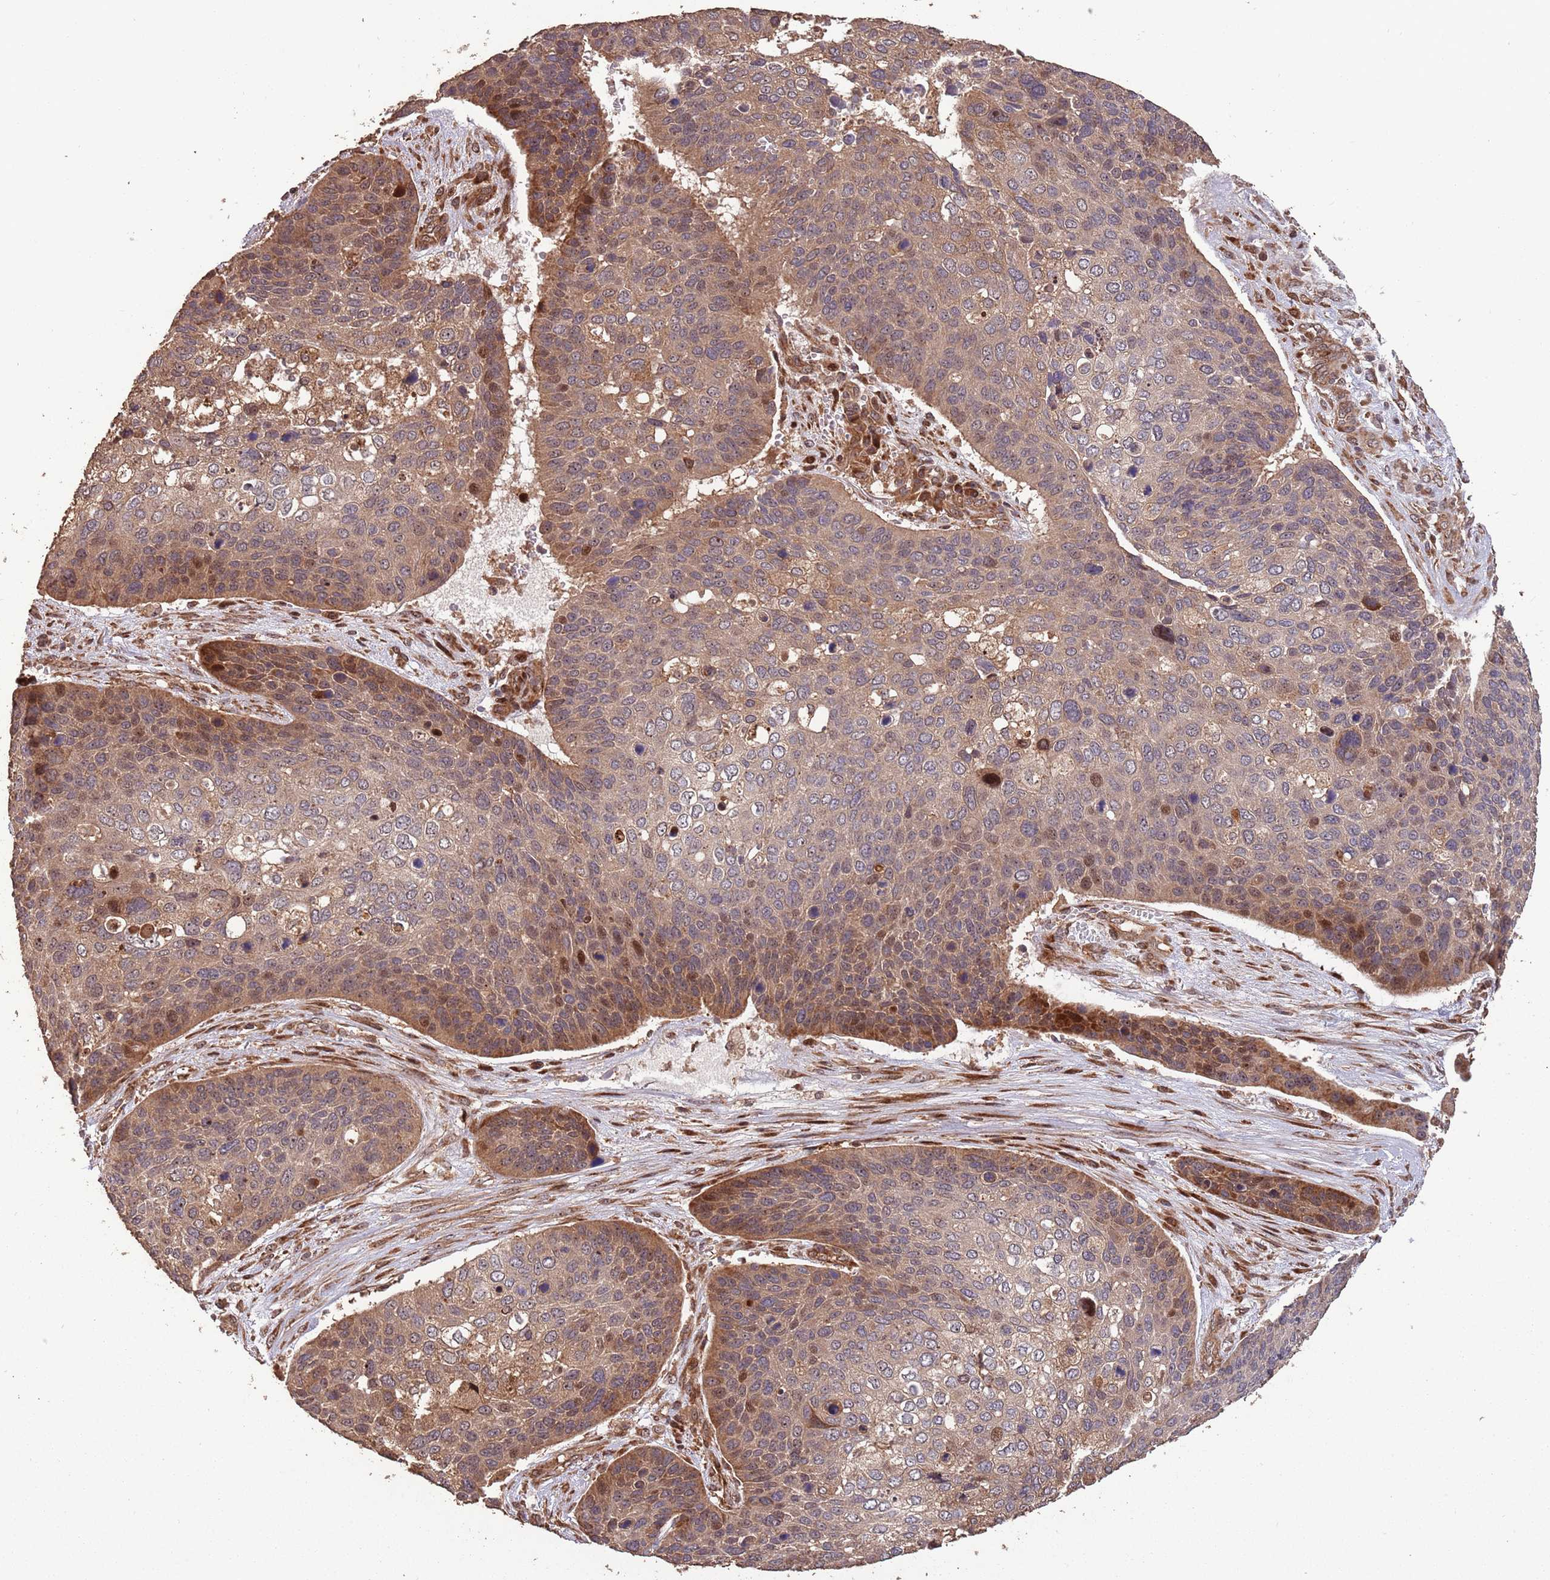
{"staining": {"intensity": "moderate", "quantity": ">75%", "location": "cytoplasmic/membranous,nuclear"}, "tissue": "skin cancer", "cell_type": "Tumor cells", "image_type": "cancer", "snomed": [{"axis": "morphology", "description": "Basal cell carcinoma"}, {"axis": "topography", "description": "Skin"}], "caption": "Brown immunohistochemical staining in human skin cancer displays moderate cytoplasmic/membranous and nuclear expression in about >75% of tumor cells.", "gene": "ZNF428", "patient": {"sex": "female", "age": 74}}